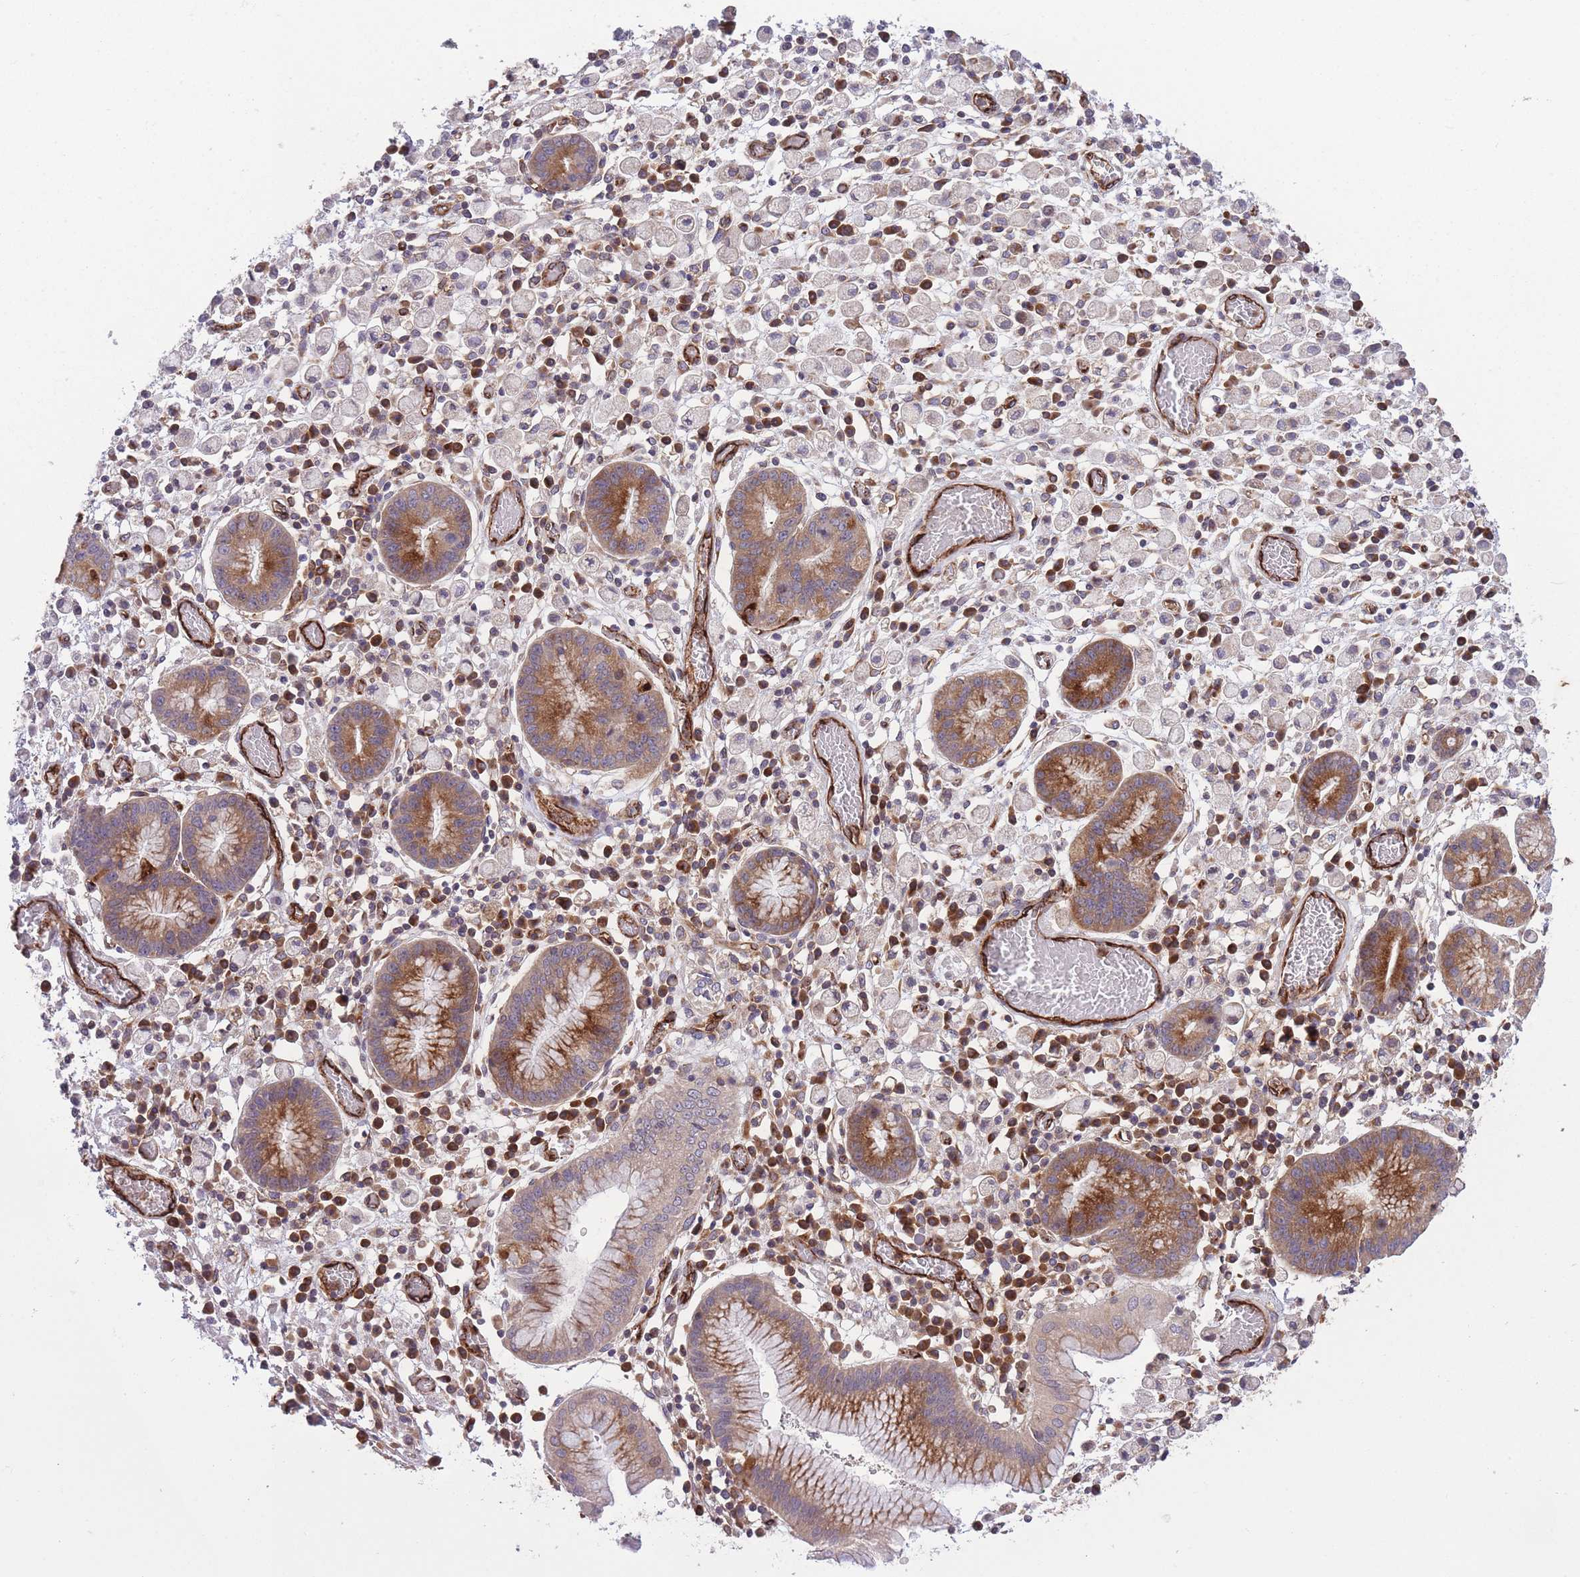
{"staining": {"intensity": "negative", "quantity": "none", "location": "none"}, "tissue": "stomach cancer", "cell_type": "Tumor cells", "image_type": "cancer", "snomed": [{"axis": "morphology", "description": "Adenocarcinoma, NOS"}, {"axis": "topography", "description": "Stomach"}], "caption": "Immunohistochemistry of stomach adenocarcinoma shows no staining in tumor cells. (Brightfield microscopy of DAB IHC at high magnification).", "gene": "CISH", "patient": {"sex": "male", "age": 77}}